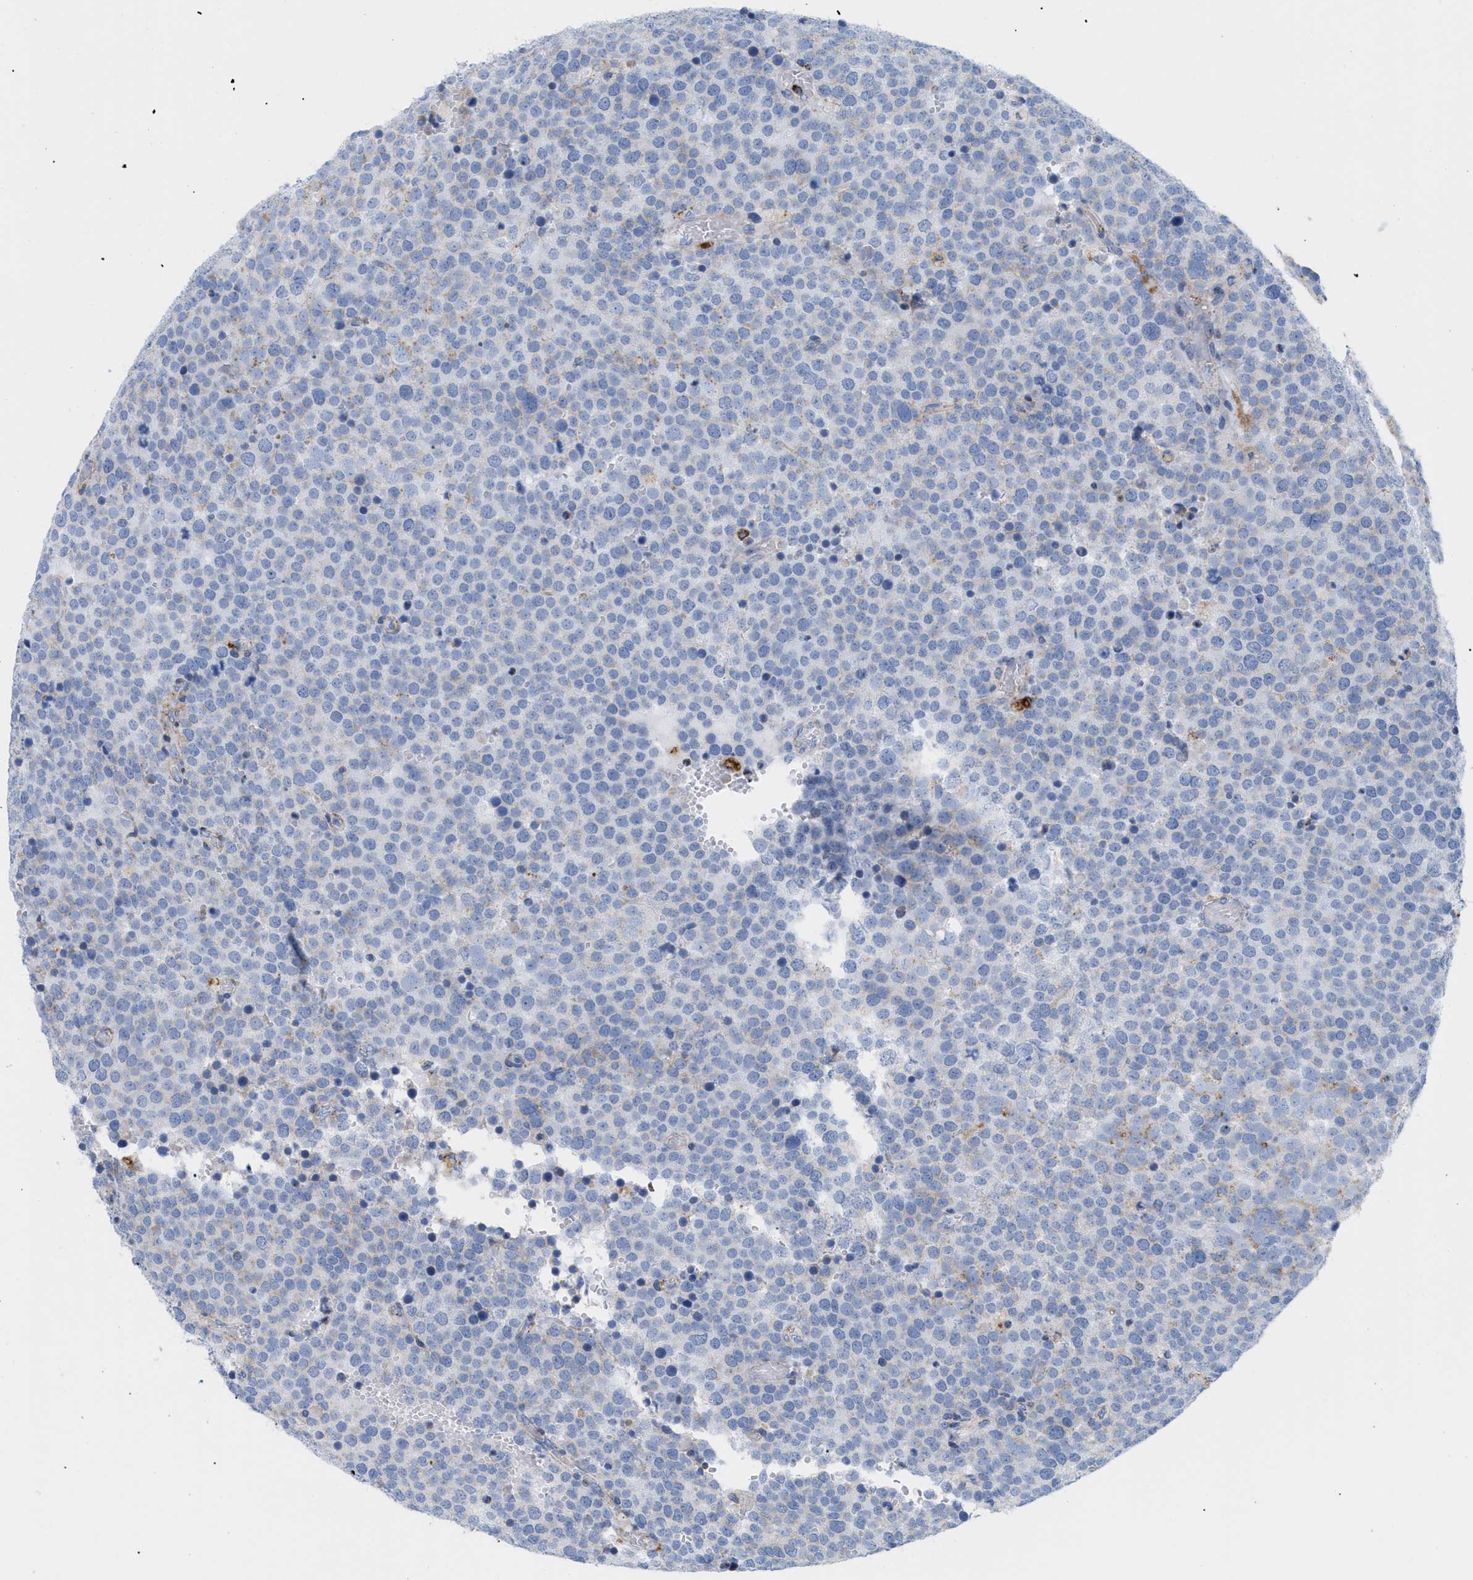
{"staining": {"intensity": "weak", "quantity": "25%-75%", "location": "cytoplasmic/membranous"}, "tissue": "testis cancer", "cell_type": "Tumor cells", "image_type": "cancer", "snomed": [{"axis": "morphology", "description": "Normal tissue, NOS"}, {"axis": "morphology", "description": "Seminoma, NOS"}, {"axis": "topography", "description": "Testis"}], "caption": "Immunohistochemical staining of testis cancer (seminoma) displays low levels of weak cytoplasmic/membranous protein expression in about 25%-75% of tumor cells.", "gene": "DRAM2", "patient": {"sex": "male", "age": 71}}